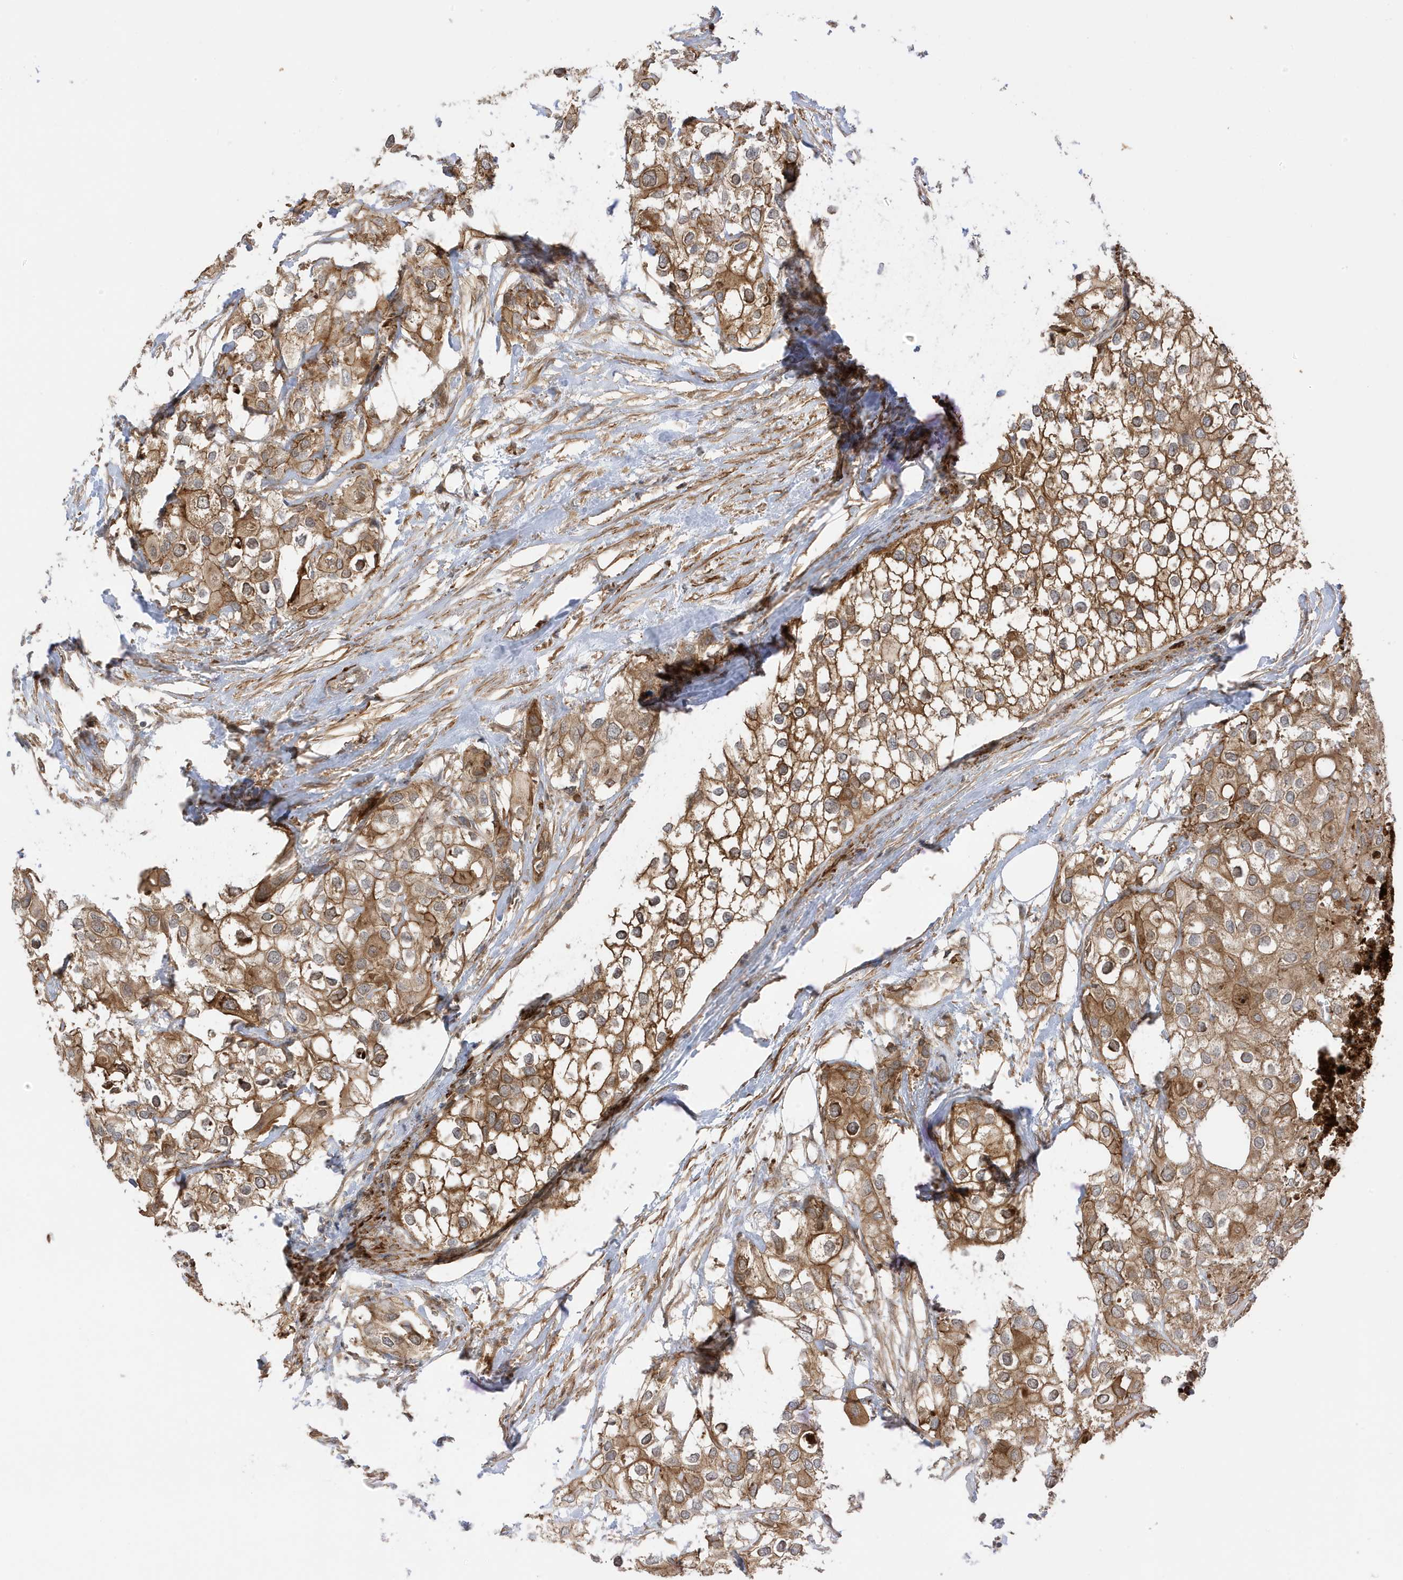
{"staining": {"intensity": "moderate", "quantity": ">75%", "location": "cytoplasmic/membranous"}, "tissue": "urothelial cancer", "cell_type": "Tumor cells", "image_type": "cancer", "snomed": [{"axis": "morphology", "description": "Urothelial carcinoma, High grade"}, {"axis": "topography", "description": "Urinary bladder"}], "caption": "Urothelial cancer tissue exhibits moderate cytoplasmic/membranous positivity in approximately >75% of tumor cells, visualized by immunohistochemistry.", "gene": "CDC42EP3", "patient": {"sex": "male", "age": 64}}